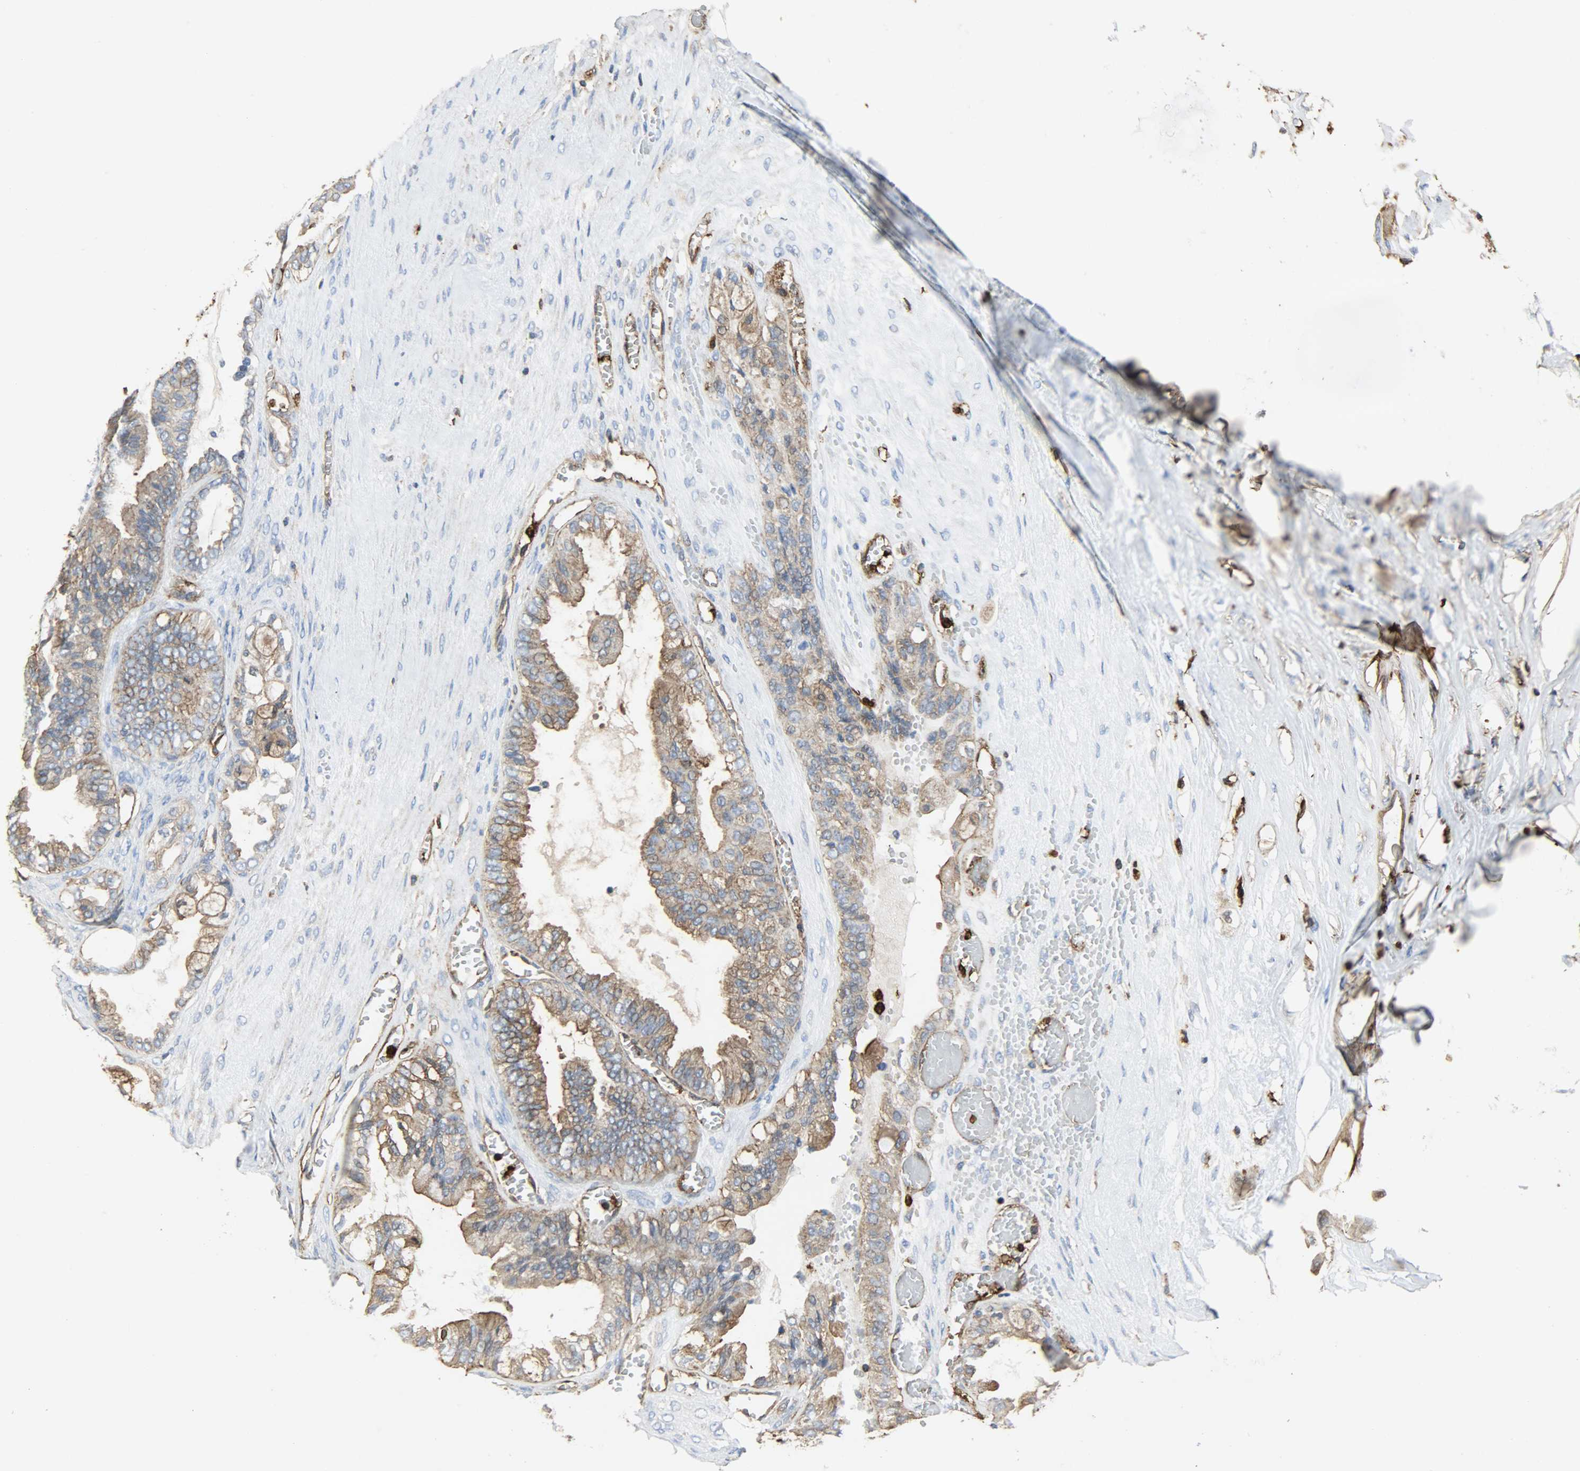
{"staining": {"intensity": "moderate", "quantity": ">75%", "location": "cytoplasmic/membranous"}, "tissue": "ovarian cancer", "cell_type": "Tumor cells", "image_type": "cancer", "snomed": [{"axis": "morphology", "description": "Carcinoma, NOS"}, {"axis": "morphology", "description": "Carcinoma, endometroid"}, {"axis": "topography", "description": "Ovary"}], "caption": "Immunohistochemical staining of ovarian cancer displays medium levels of moderate cytoplasmic/membranous protein positivity in approximately >75% of tumor cells. The staining was performed using DAB to visualize the protein expression in brown, while the nuclei were stained in blue with hematoxylin (Magnification: 20x).", "gene": "VASP", "patient": {"sex": "female", "age": 50}}